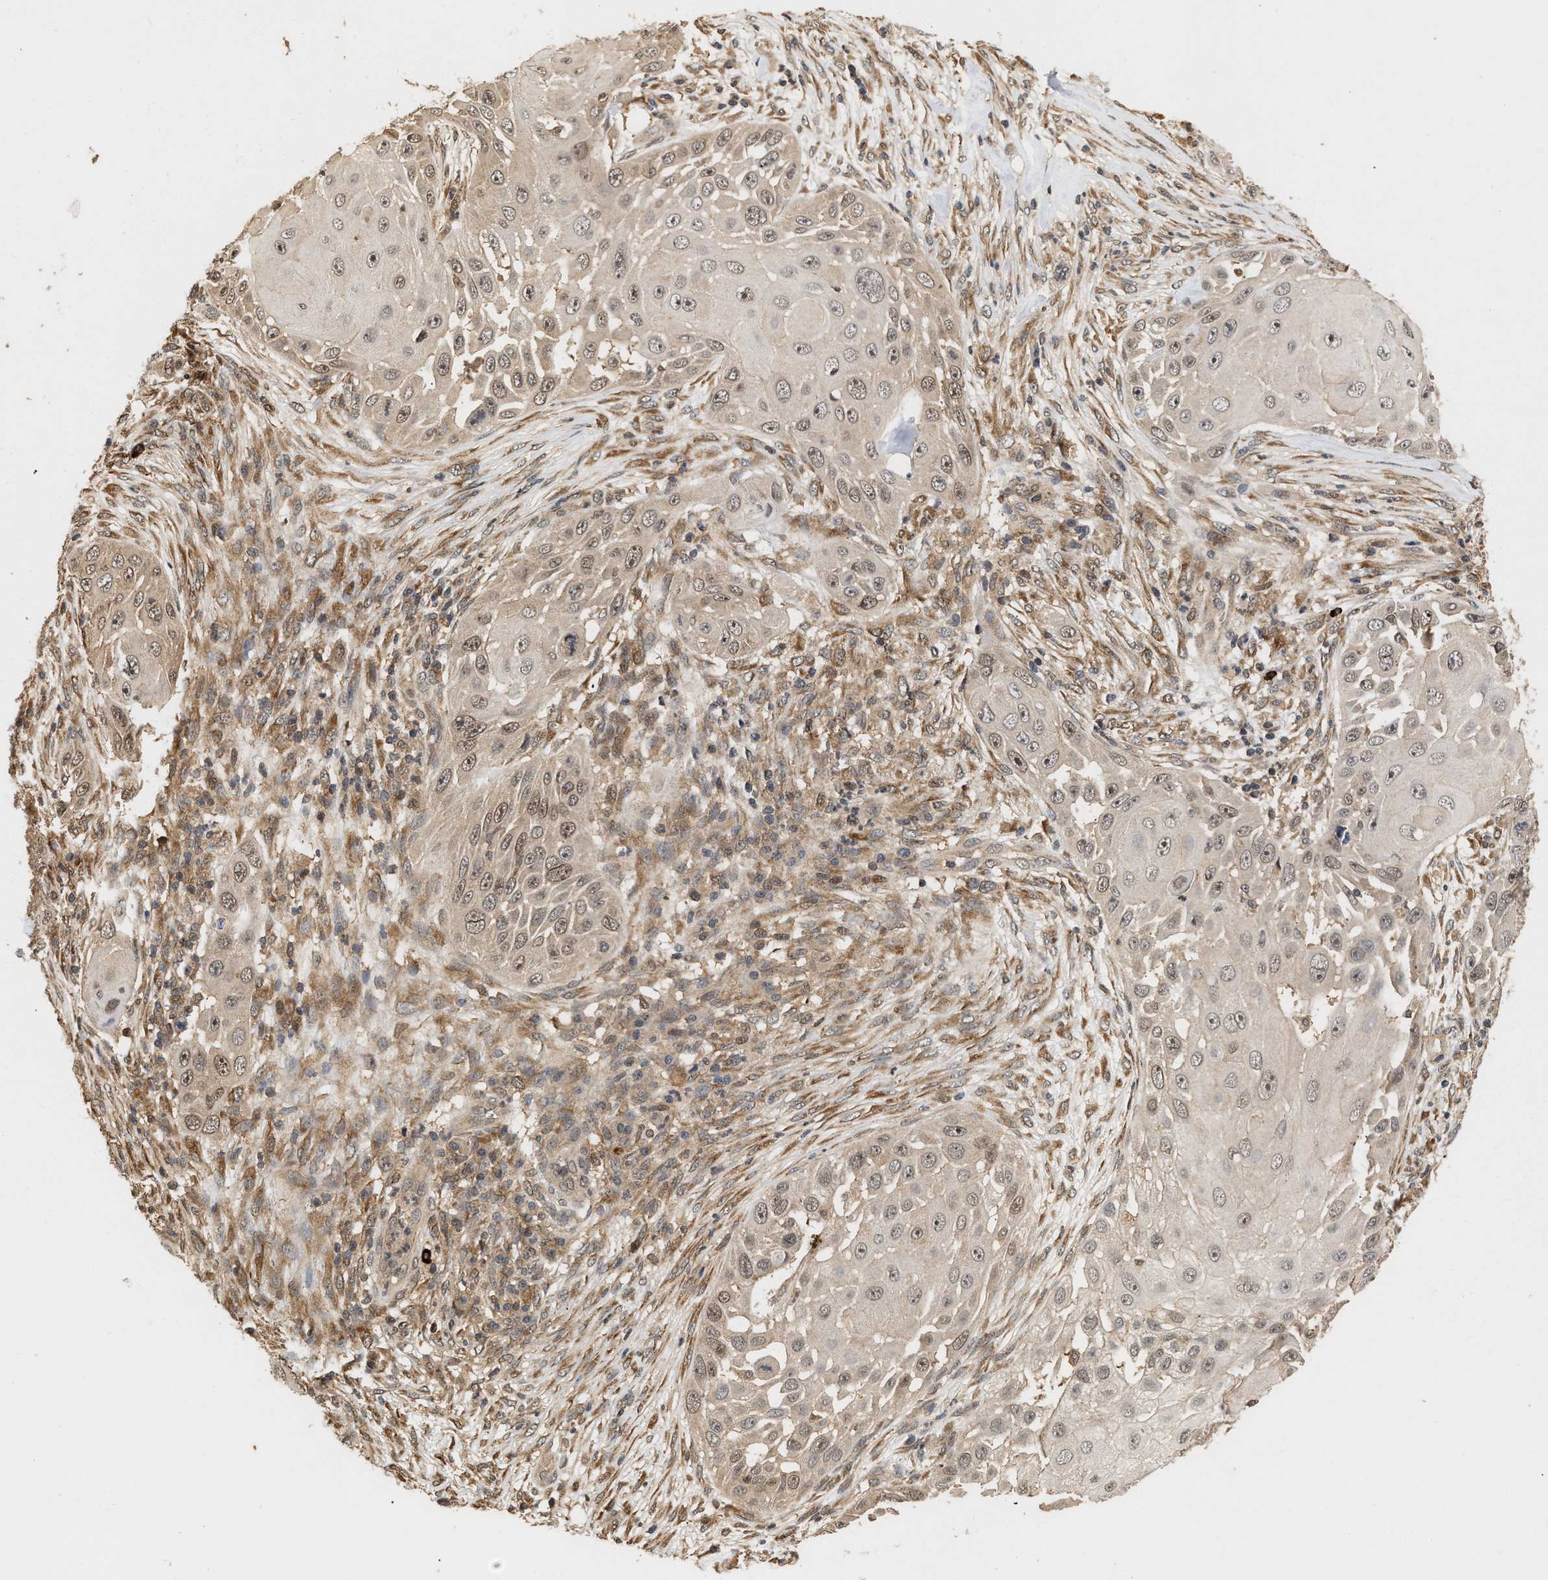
{"staining": {"intensity": "weak", "quantity": ">75%", "location": "cytoplasmic/membranous,nuclear"}, "tissue": "skin cancer", "cell_type": "Tumor cells", "image_type": "cancer", "snomed": [{"axis": "morphology", "description": "Squamous cell carcinoma, NOS"}, {"axis": "topography", "description": "Skin"}], "caption": "Squamous cell carcinoma (skin) stained with a brown dye exhibits weak cytoplasmic/membranous and nuclear positive expression in about >75% of tumor cells.", "gene": "ABHD5", "patient": {"sex": "female", "age": 44}}